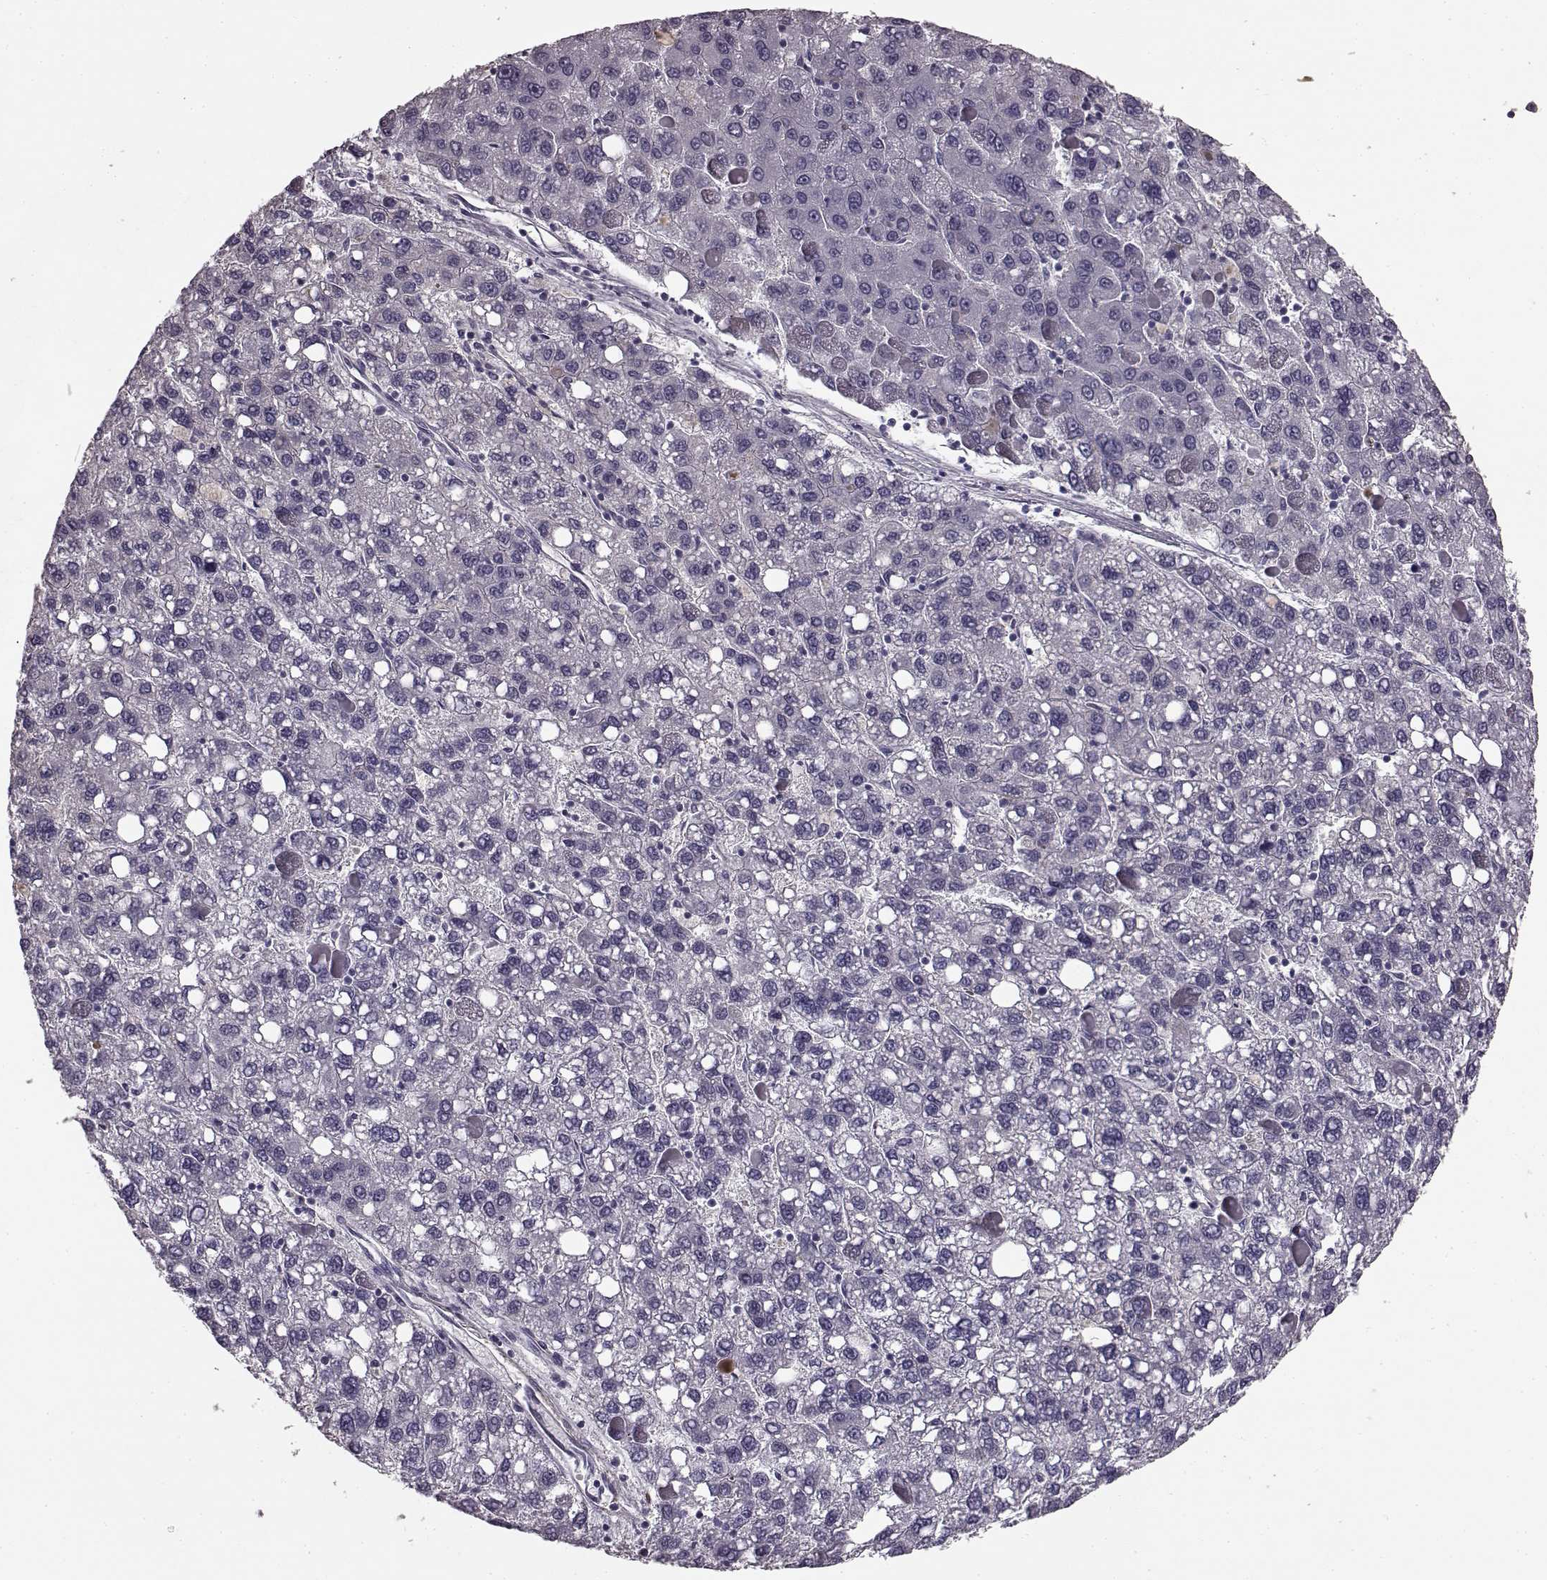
{"staining": {"intensity": "negative", "quantity": "none", "location": "none"}, "tissue": "liver cancer", "cell_type": "Tumor cells", "image_type": "cancer", "snomed": [{"axis": "morphology", "description": "Carcinoma, Hepatocellular, NOS"}, {"axis": "topography", "description": "Liver"}], "caption": "DAB (3,3'-diaminobenzidine) immunohistochemical staining of human hepatocellular carcinoma (liver) displays no significant expression in tumor cells.", "gene": "SLCO3A1", "patient": {"sex": "female", "age": 82}}